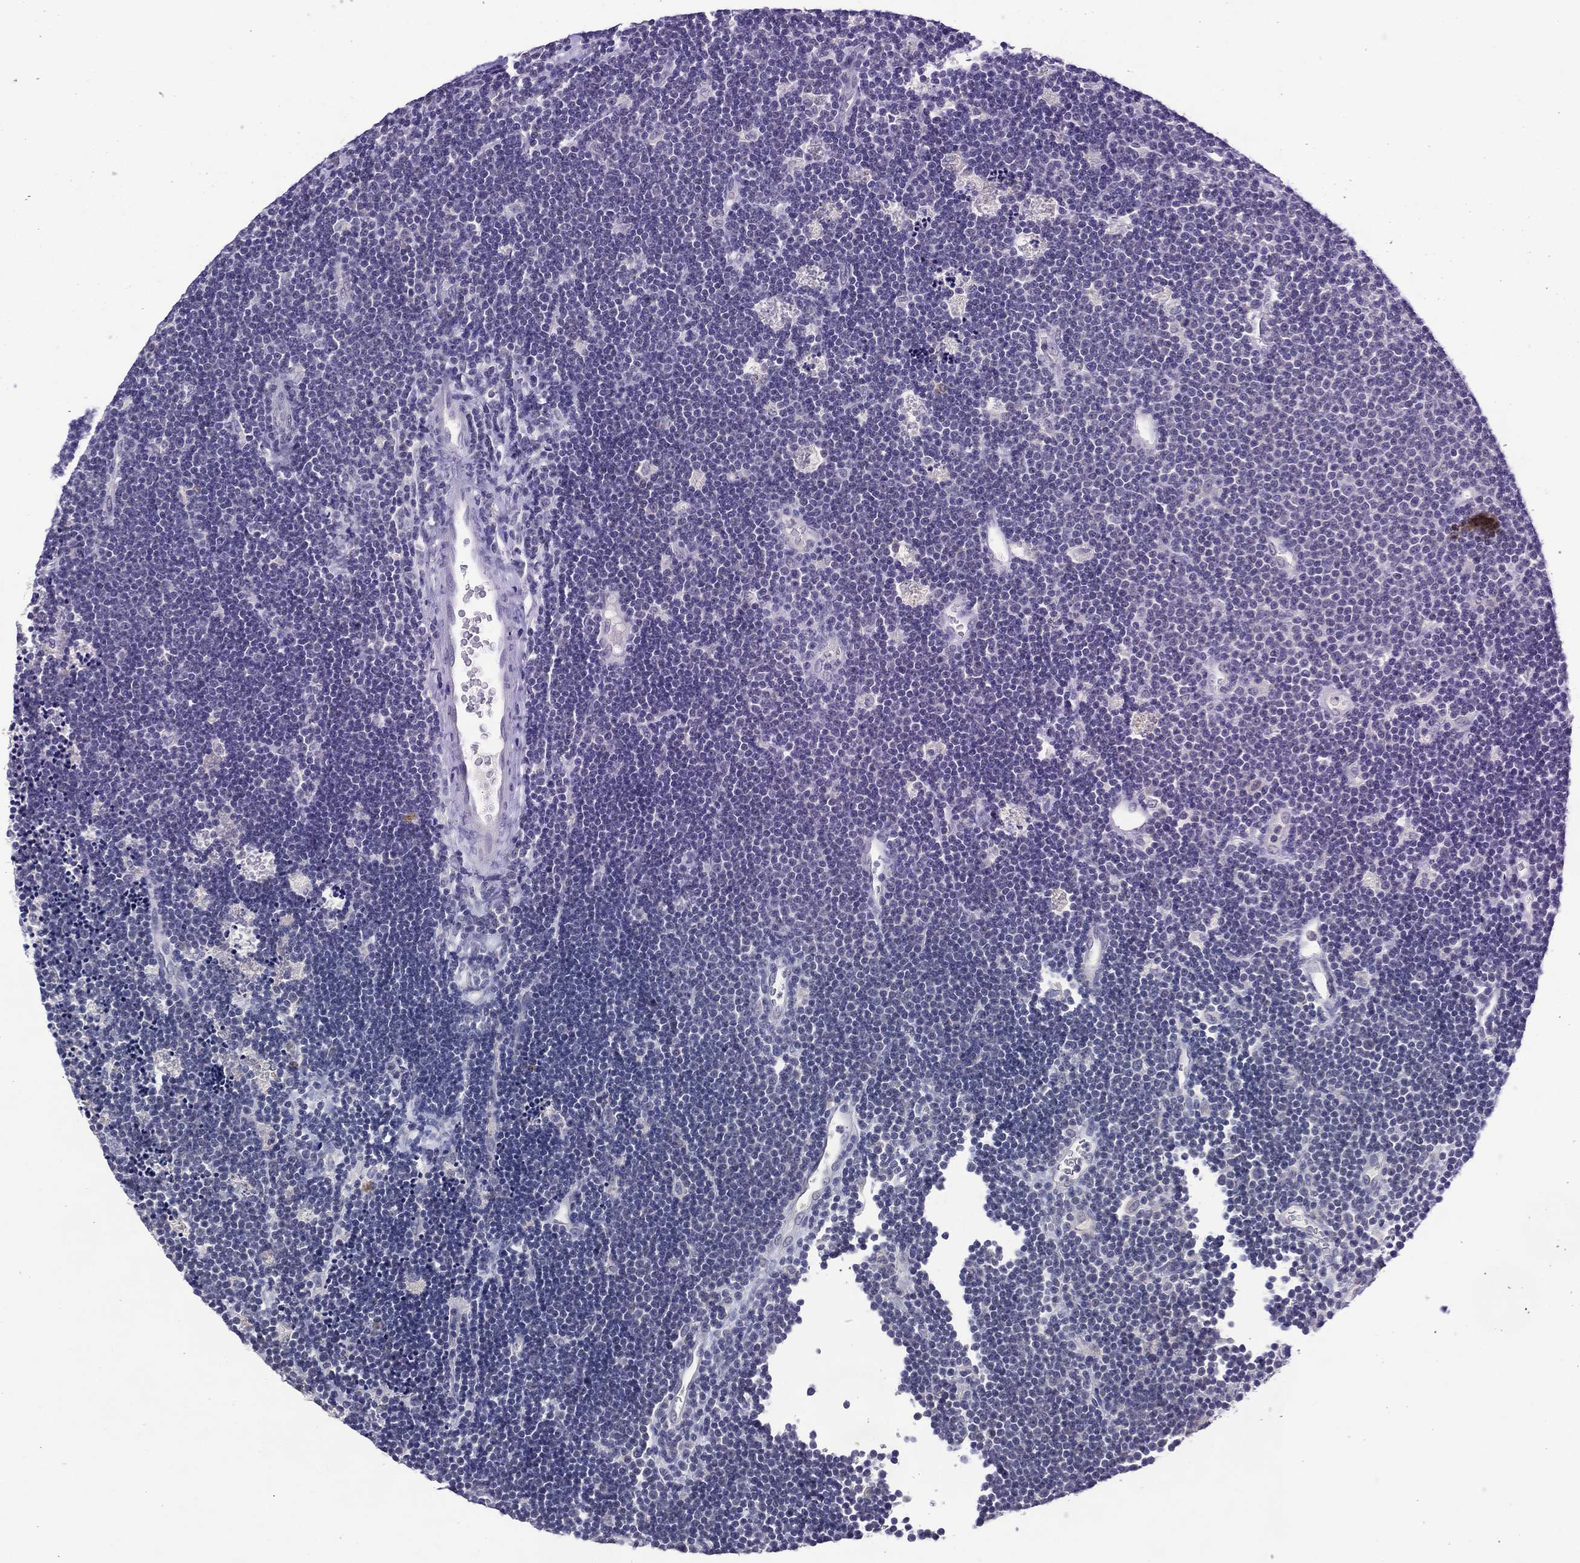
{"staining": {"intensity": "negative", "quantity": "none", "location": "none"}, "tissue": "lymphoma", "cell_type": "Tumor cells", "image_type": "cancer", "snomed": [{"axis": "morphology", "description": "Malignant lymphoma, non-Hodgkin's type, Low grade"}, {"axis": "topography", "description": "Brain"}], "caption": "Protein analysis of lymphoma exhibits no significant expression in tumor cells. Brightfield microscopy of IHC stained with DAB (brown) and hematoxylin (blue), captured at high magnification.", "gene": "ASB10", "patient": {"sex": "female", "age": 66}}